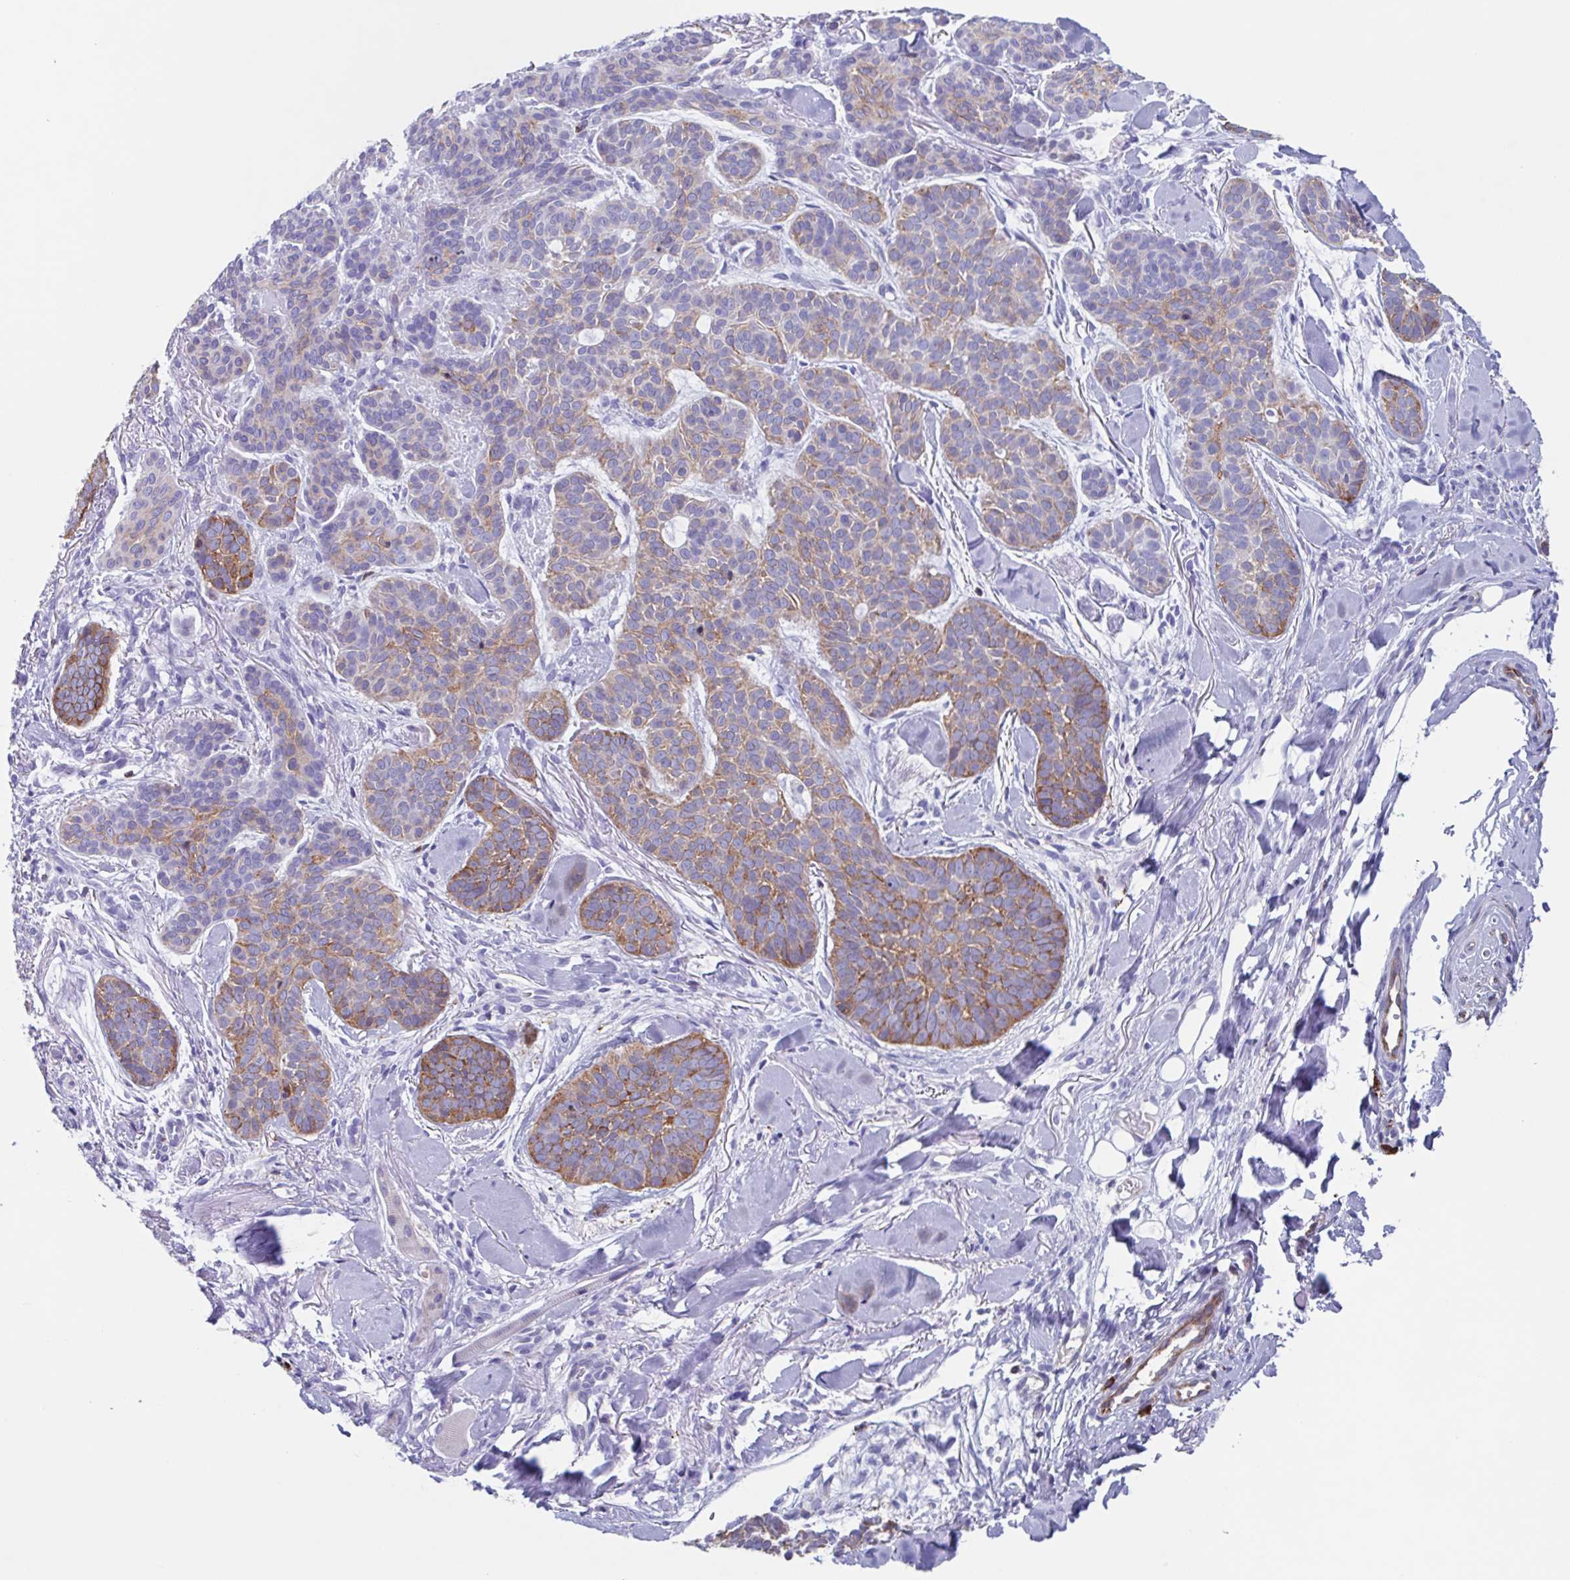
{"staining": {"intensity": "moderate", "quantity": "25%-75%", "location": "cytoplasmic/membranous"}, "tissue": "skin cancer", "cell_type": "Tumor cells", "image_type": "cancer", "snomed": [{"axis": "morphology", "description": "Basal cell carcinoma"}, {"axis": "topography", "description": "Skin"}, {"axis": "topography", "description": "Skin of nose"}], "caption": "IHC (DAB) staining of skin basal cell carcinoma demonstrates moderate cytoplasmic/membranous protein expression in approximately 25%-75% of tumor cells.", "gene": "TPD52", "patient": {"sex": "female", "age": 81}}